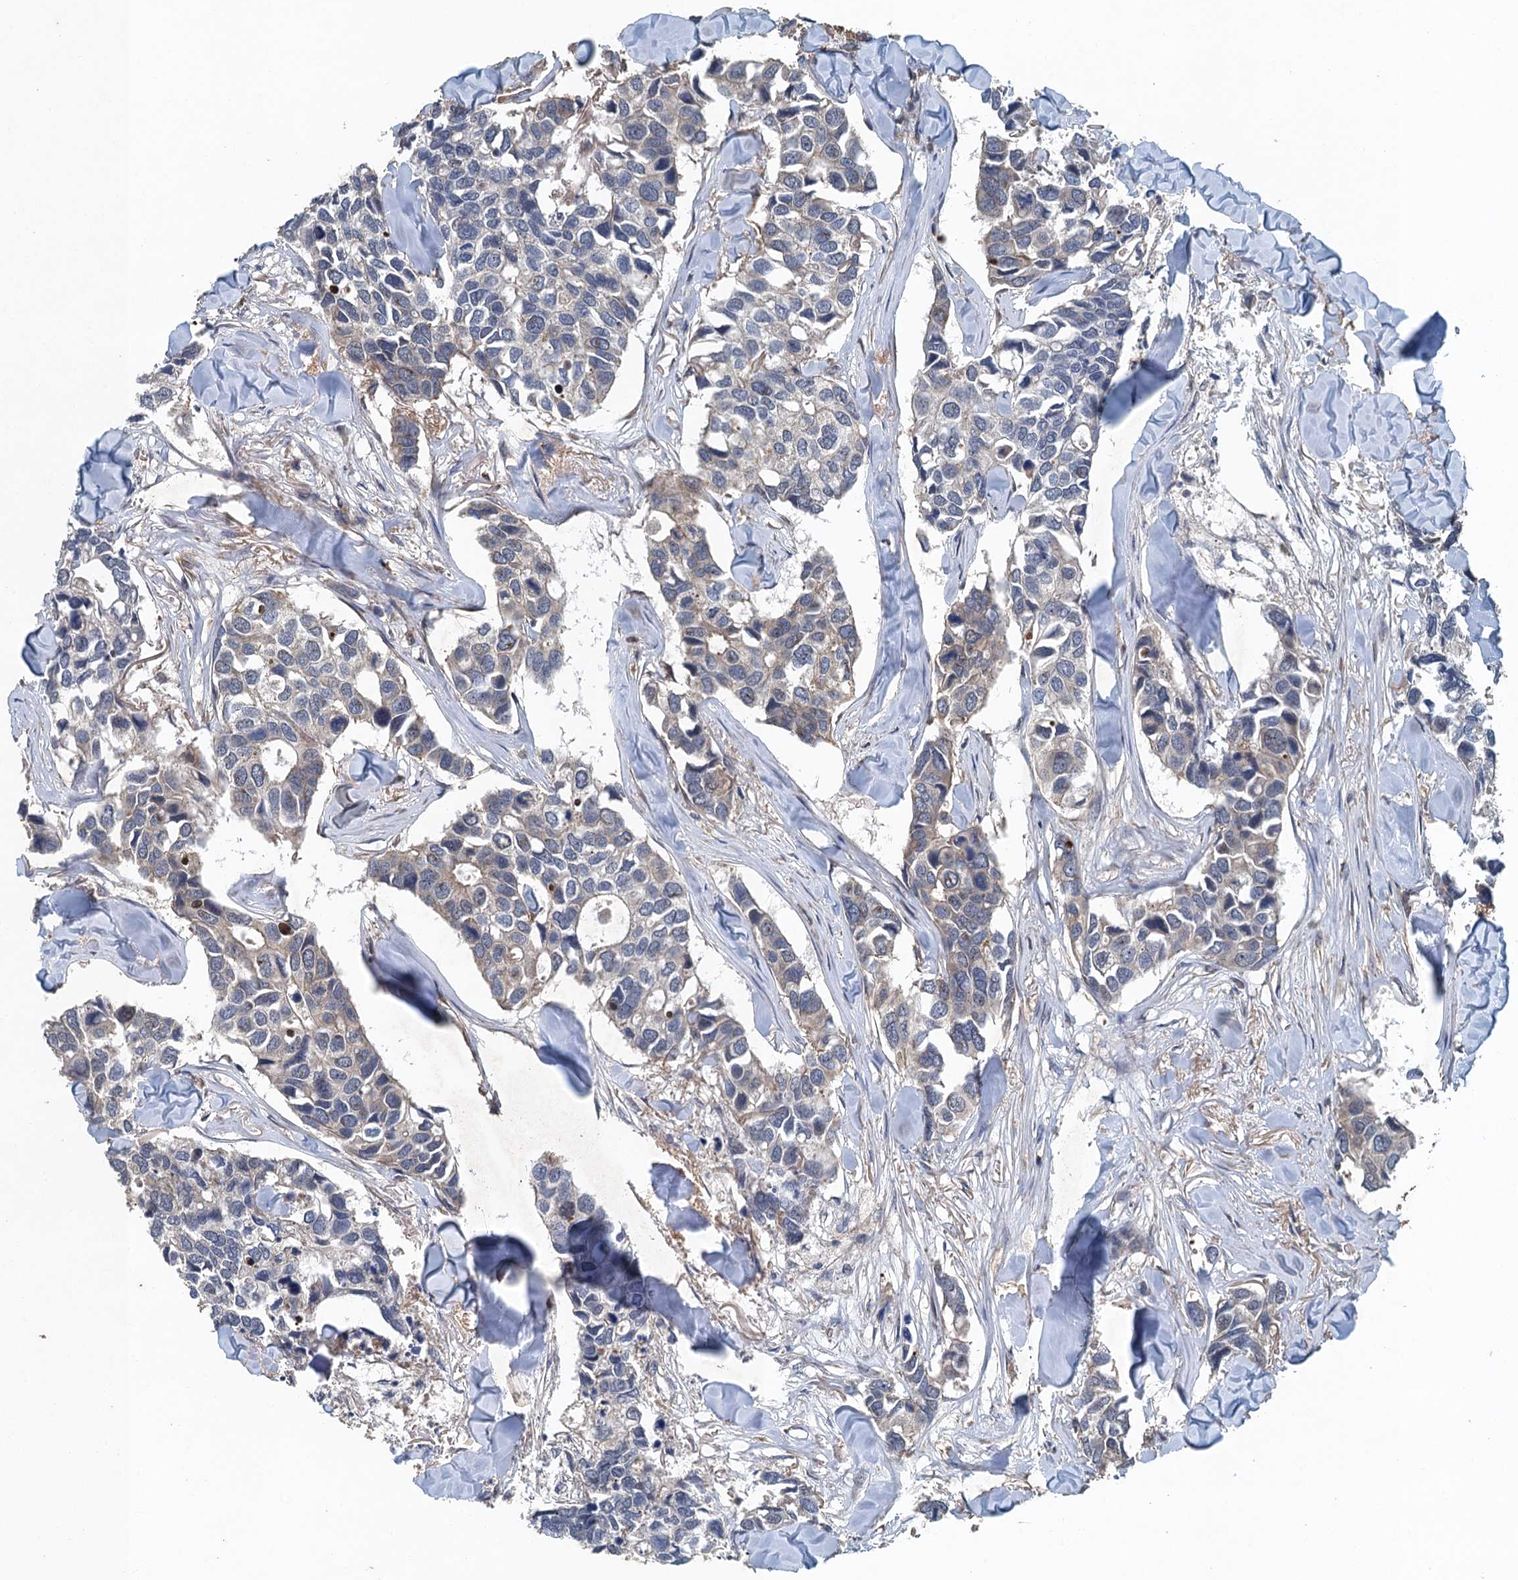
{"staining": {"intensity": "negative", "quantity": "none", "location": "none"}, "tissue": "breast cancer", "cell_type": "Tumor cells", "image_type": "cancer", "snomed": [{"axis": "morphology", "description": "Duct carcinoma"}, {"axis": "topography", "description": "Breast"}], "caption": "Immunohistochemical staining of human breast invasive ductal carcinoma displays no significant expression in tumor cells. The staining is performed using DAB (3,3'-diaminobenzidine) brown chromogen with nuclei counter-stained in using hematoxylin.", "gene": "BORCS5", "patient": {"sex": "female", "age": 83}}